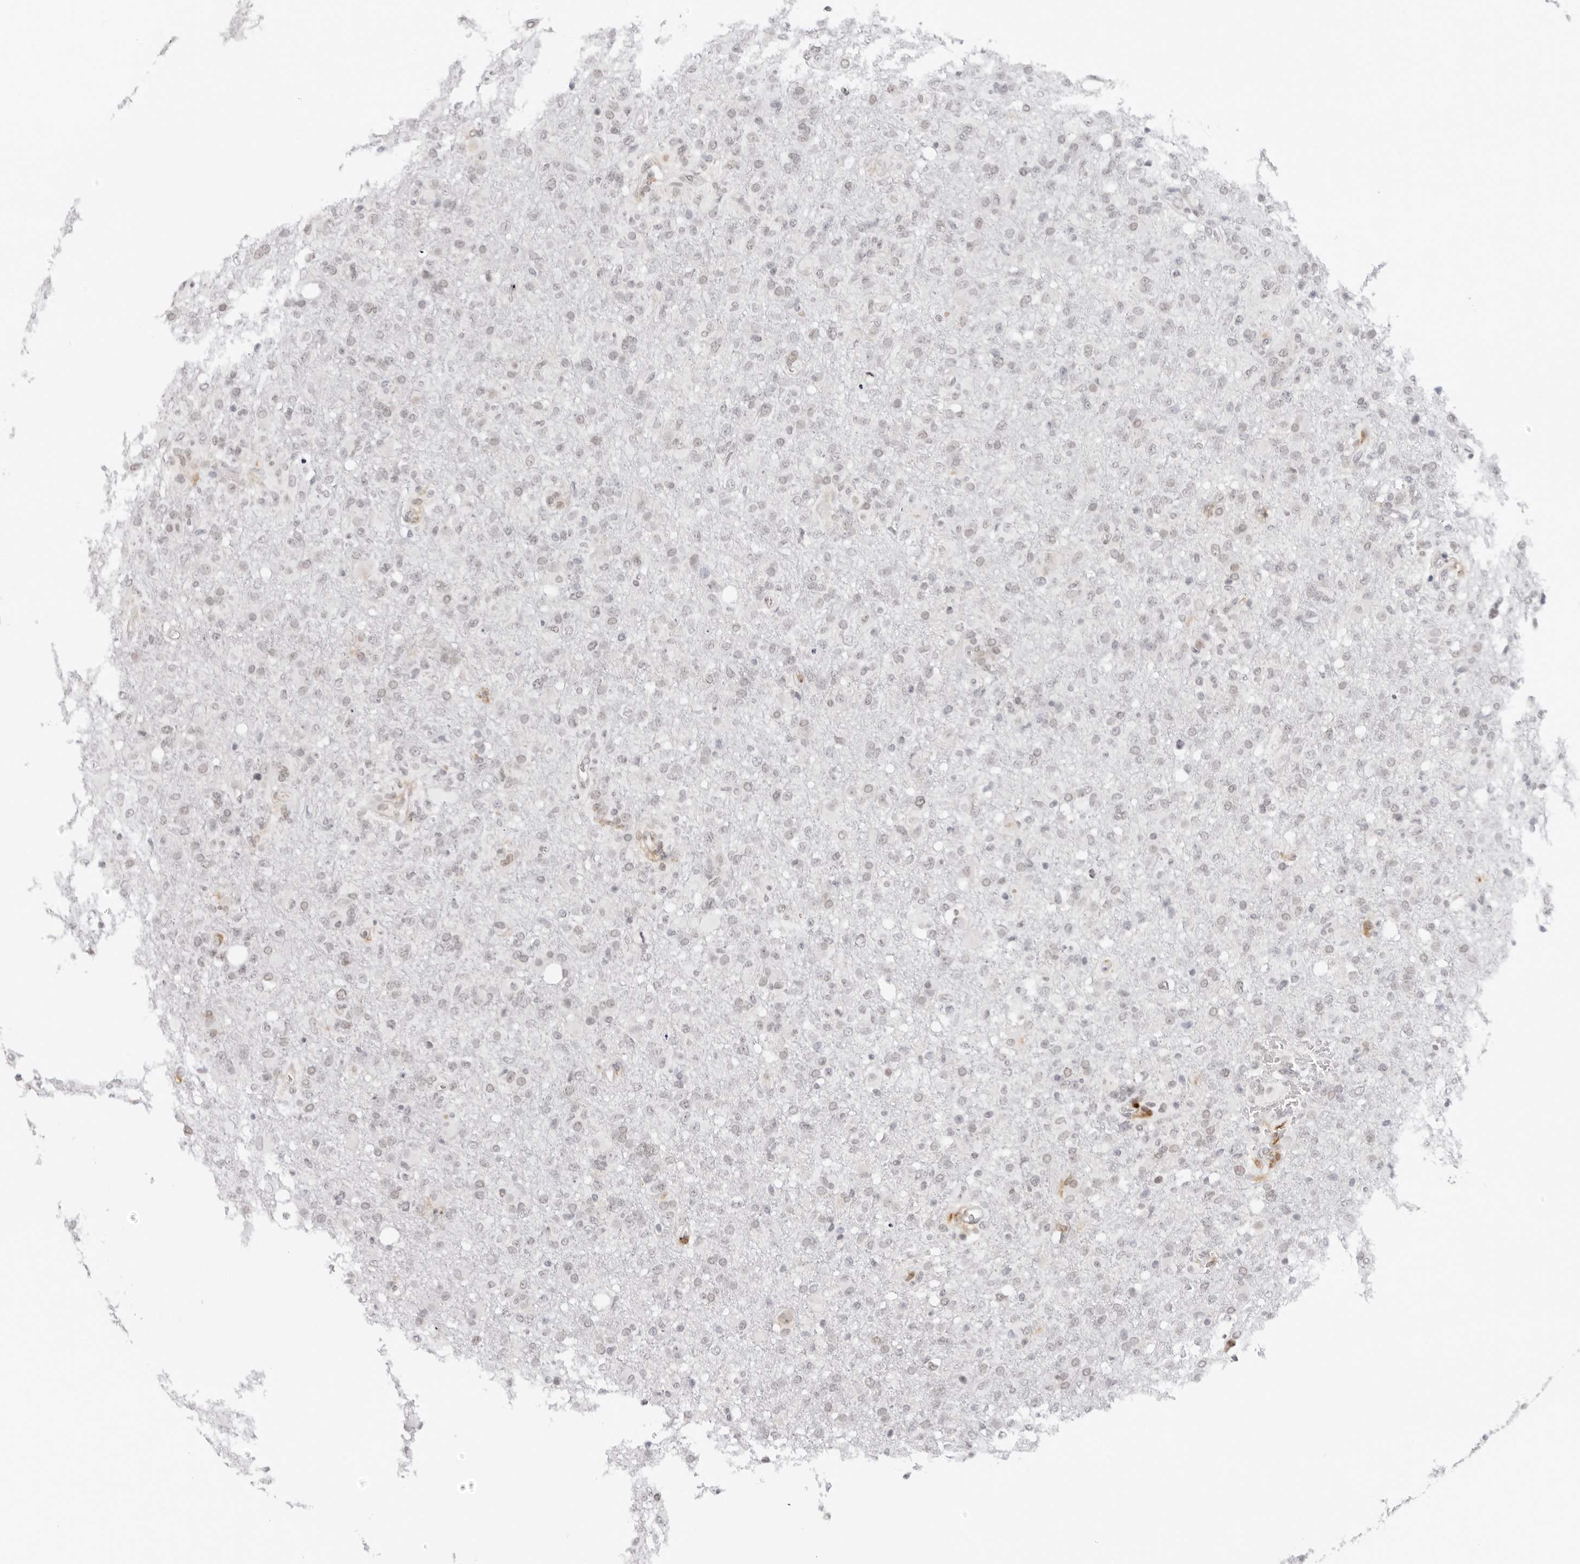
{"staining": {"intensity": "weak", "quantity": "25%-75%", "location": "nuclear"}, "tissue": "glioma", "cell_type": "Tumor cells", "image_type": "cancer", "snomed": [{"axis": "morphology", "description": "Glioma, malignant, High grade"}, {"axis": "topography", "description": "Brain"}], "caption": "Glioma was stained to show a protein in brown. There is low levels of weak nuclear staining in about 25%-75% of tumor cells. The staining was performed using DAB (3,3'-diaminobenzidine) to visualize the protein expression in brown, while the nuclei were stained in blue with hematoxylin (Magnification: 20x).", "gene": "MSH6", "patient": {"sex": "female", "age": 57}}